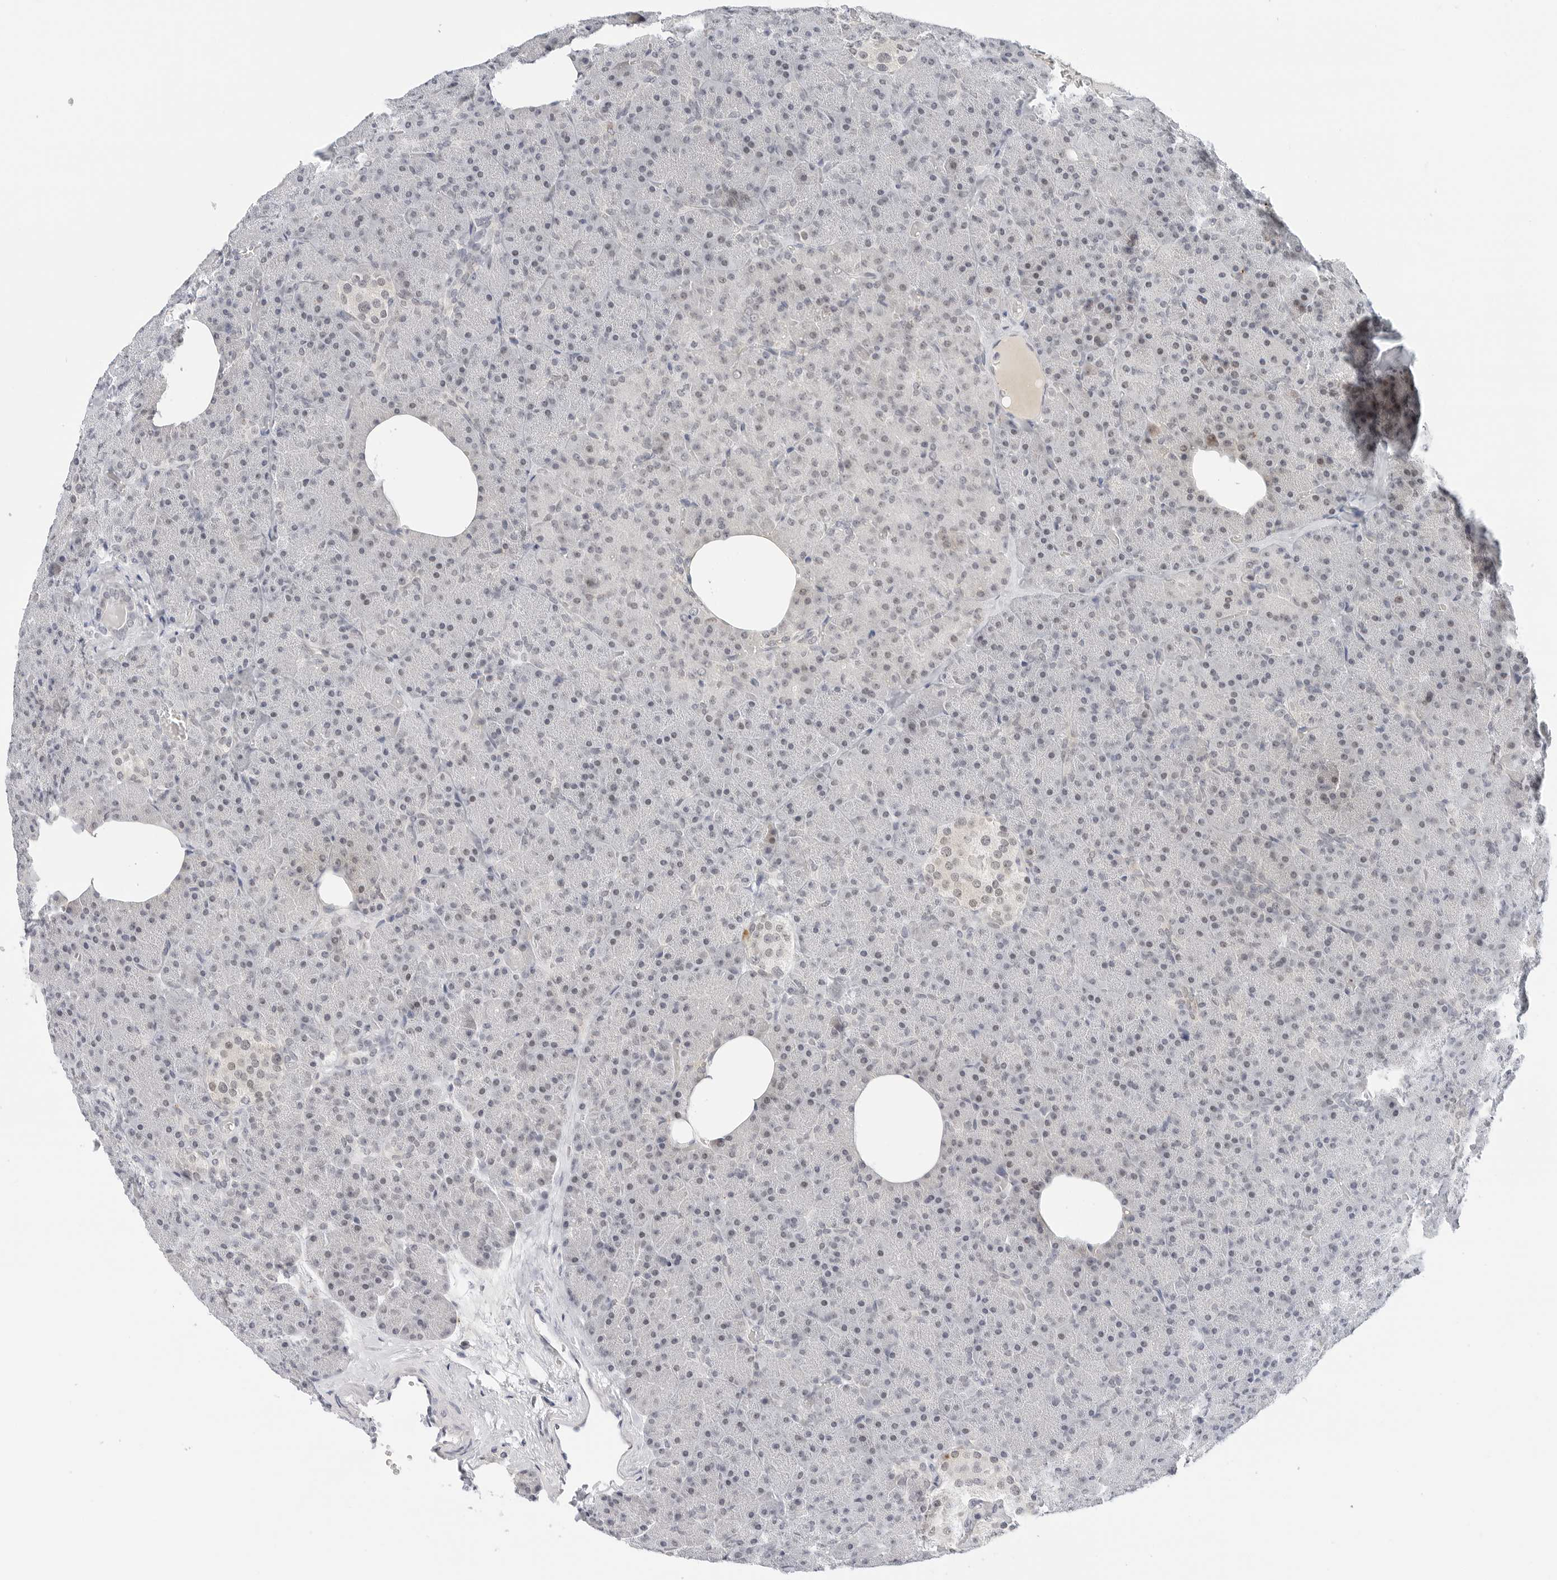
{"staining": {"intensity": "negative", "quantity": "none", "location": "none"}, "tissue": "pancreas", "cell_type": "Exocrine glandular cells", "image_type": "normal", "snomed": [{"axis": "morphology", "description": "Normal tissue, NOS"}, {"axis": "morphology", "description": "Carcinoid, malignant, NOS"}, {"axis": "topography", "description": "Pancreas"}], "caption": "Immunohistochemistry of normal human pancreas exhibits no positivity in exocrine glandular cells.", "gene": "TSEN2", "patient": {"sex": "female", "age": 35}}